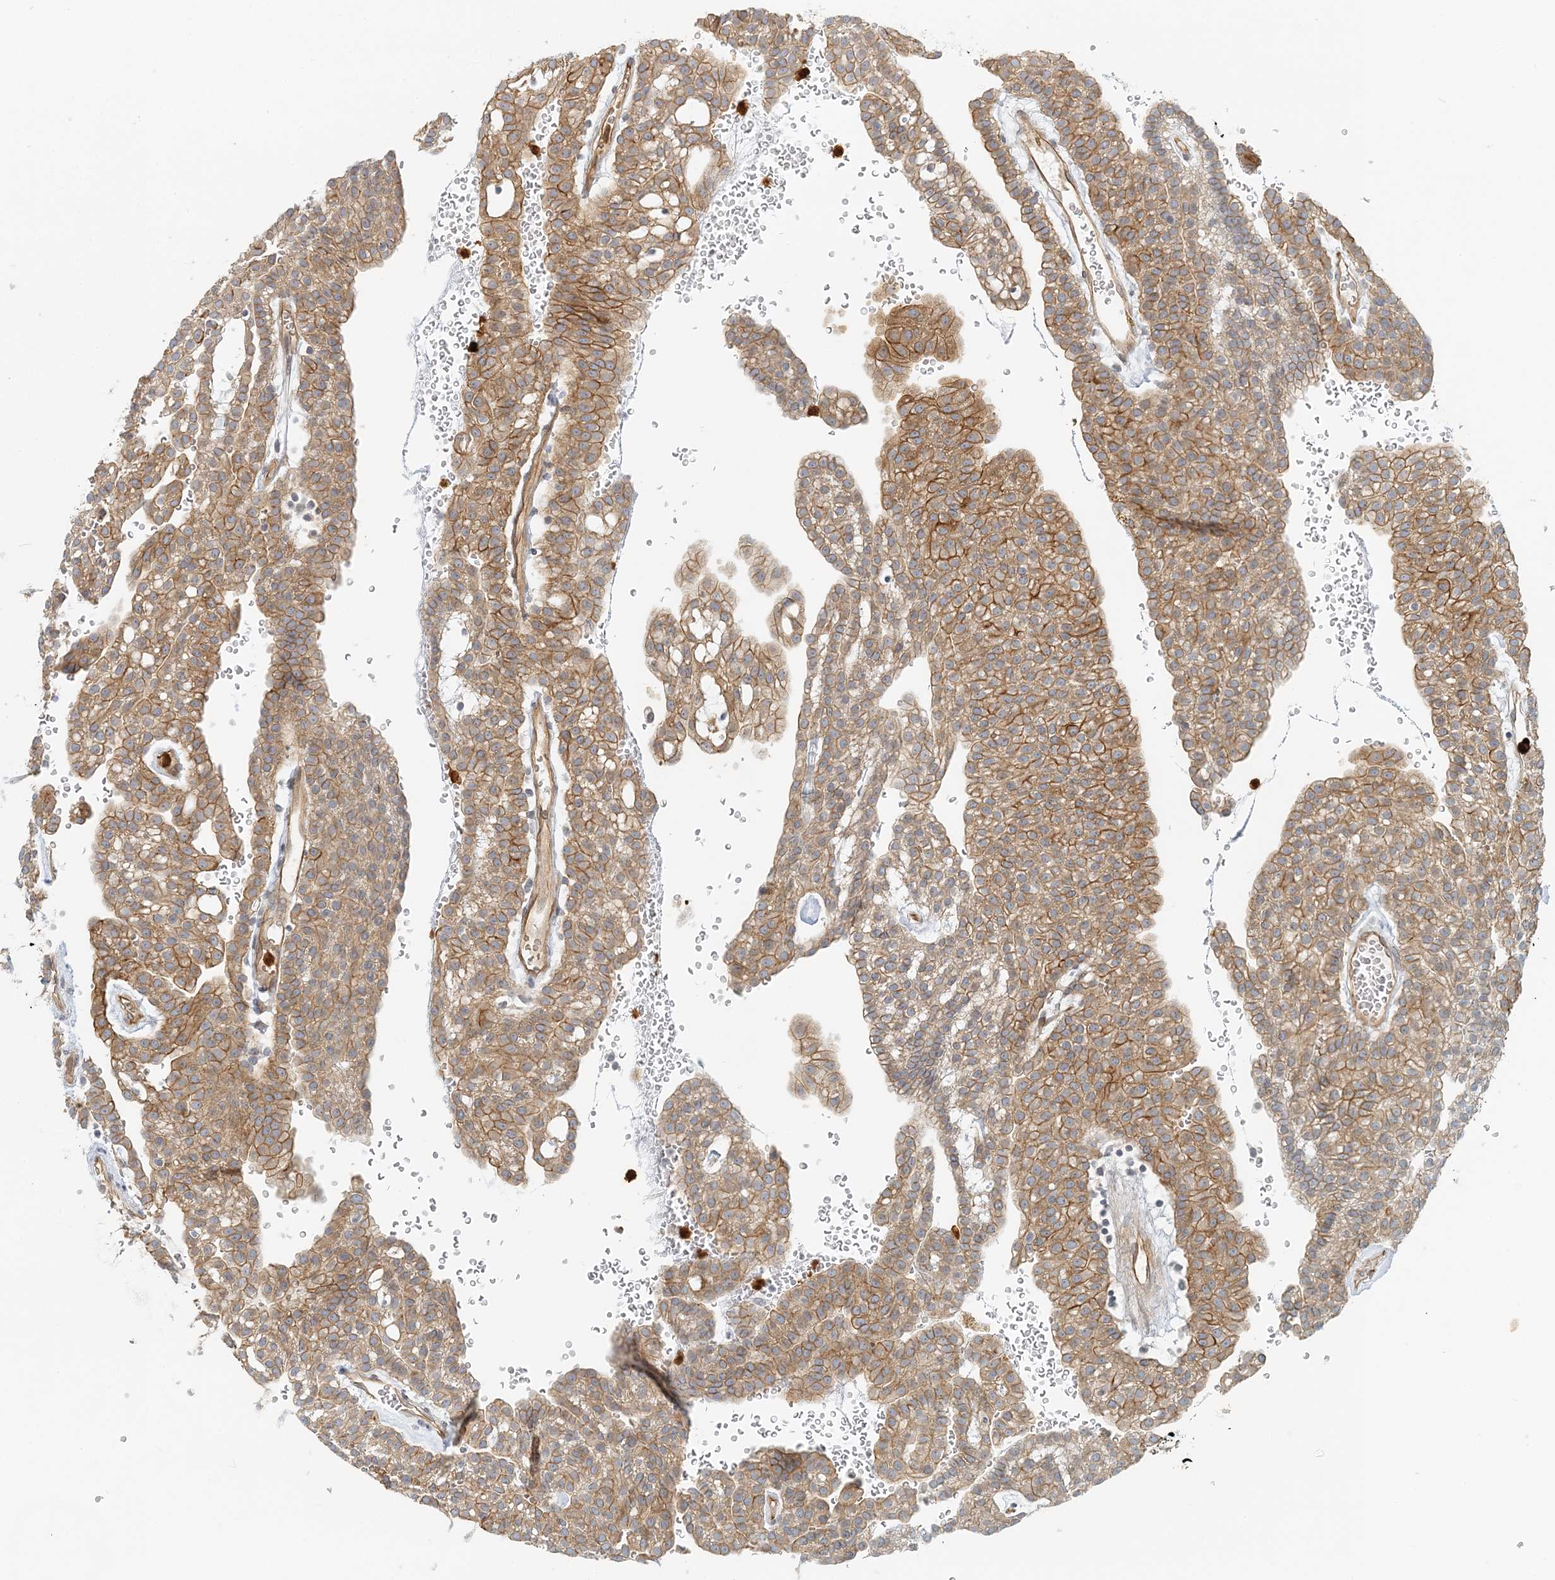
{"staining": {"intensity": "moderate", "quantity": ">75%", "location": "cytoplasmic/membranous"}, "tissue": "renal cancer", "cell_type": "Tumor cells", "image_type": "cancer", "snomed": [{"axis": "morphology", "description": "Adenocarcinoma, NOS"}, {"axis": "topography", "description": "Kidney"}], "caption": "Renal adenocarcinoma tissue displays moderate cytoplasmic/membranous expression in approximately >75% of tumor cells (Stains: DAB (3,3'-diaminobenzidine) in brown, nuclei in blue, Microscopy: brightfield microscopy at high magnification).", "gene": "DNAH1", "patient": {"sex": "male", "age": 63}}